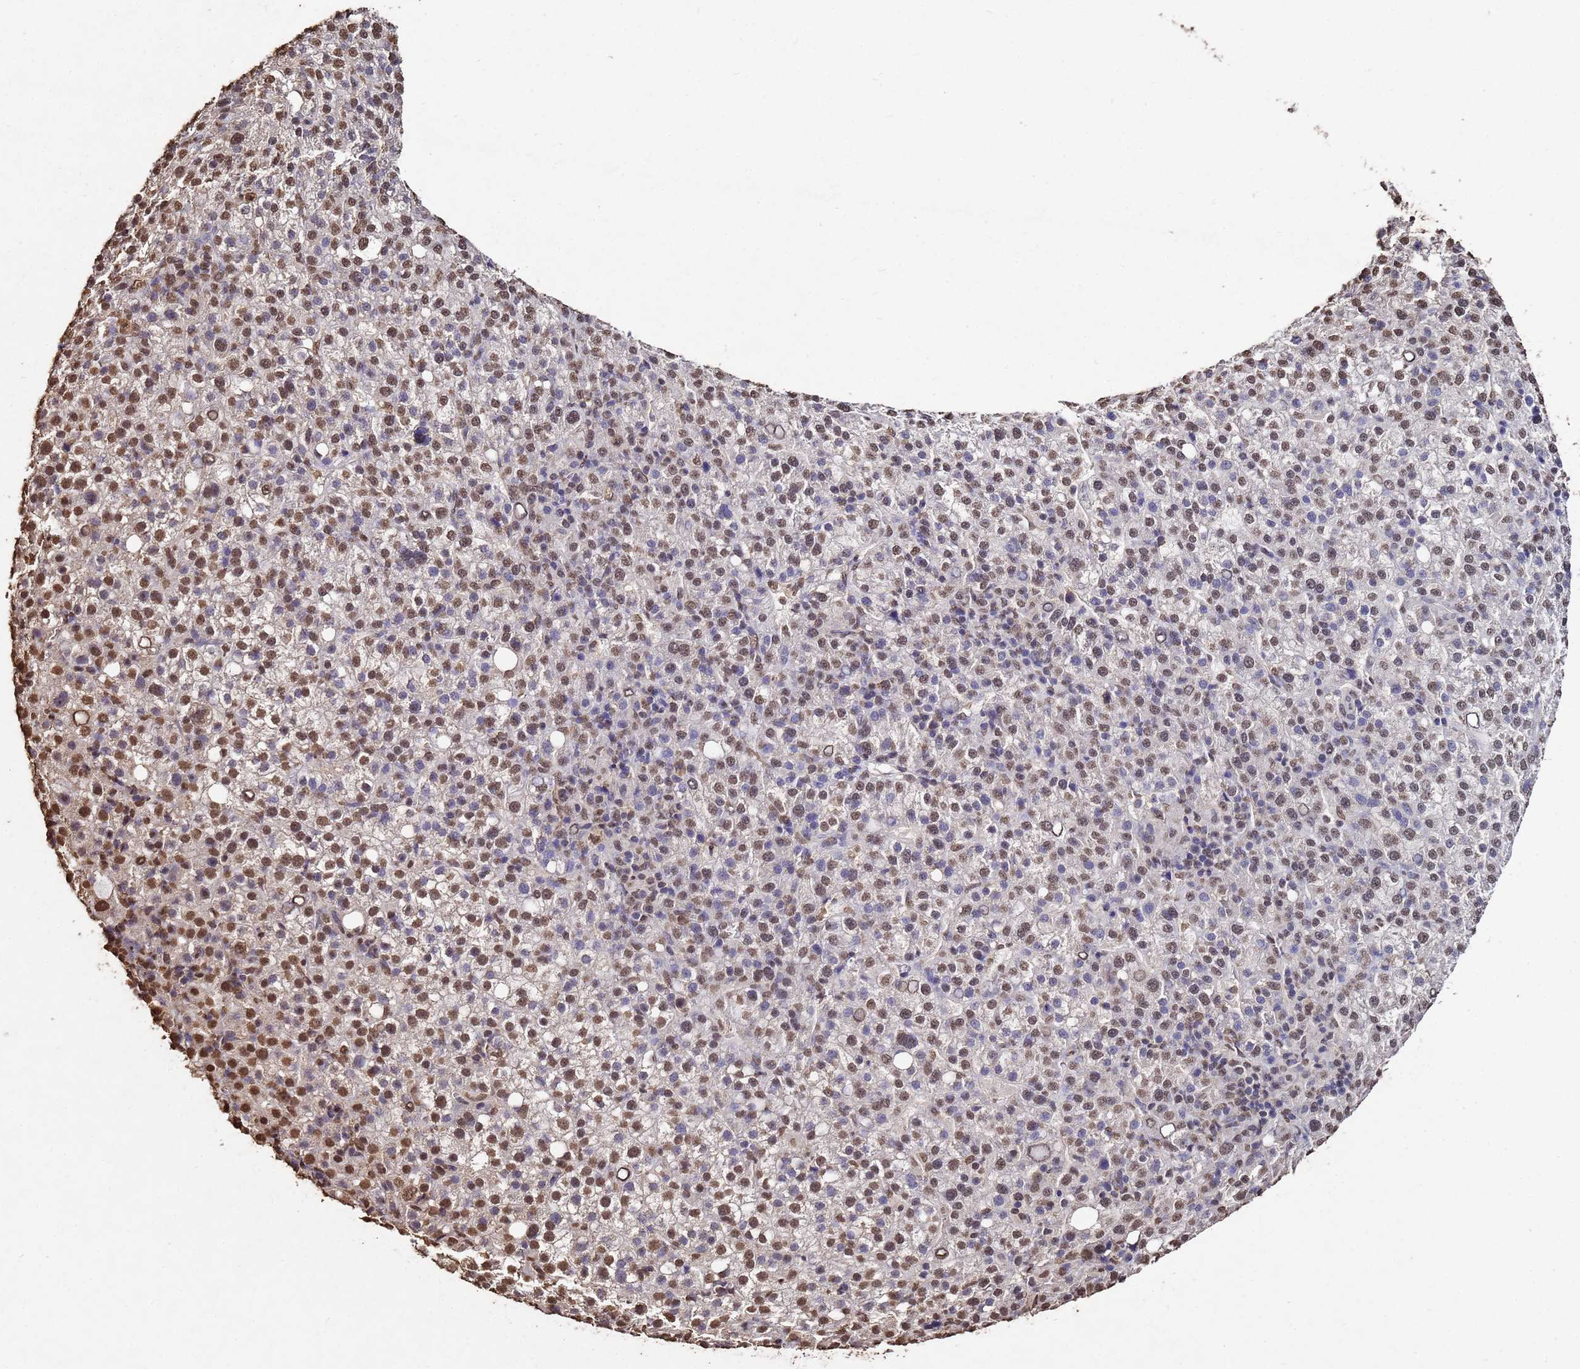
{"staining": {"intensity": "moderate", "quantity": ">75%", "location": "nuclear"}, "tissue": "liver cancer", "cell_type": "Tumor cells", "image_type": "cancer", "snomed": [{"axis": "morphology", "description": "Carcinoma, Hepatocellular, NOS"}, {"axis": "topography", "description": "Liver"}], "caption": "IHC (DAB (3,3'-diaminobenzidine)) staining of hepatocellular carcinoma (liver) demonstrates moderate nuclear protein expression in approximately >75% of tumor cells. The staining was performed using DAB (3,3'-diaminobenzidine), with brown indicating positive protein expression. Nuclei are stained blue with hematoxylin.", "gene": "MYOCD", "patient": {"sex": "female", "age": 58}}